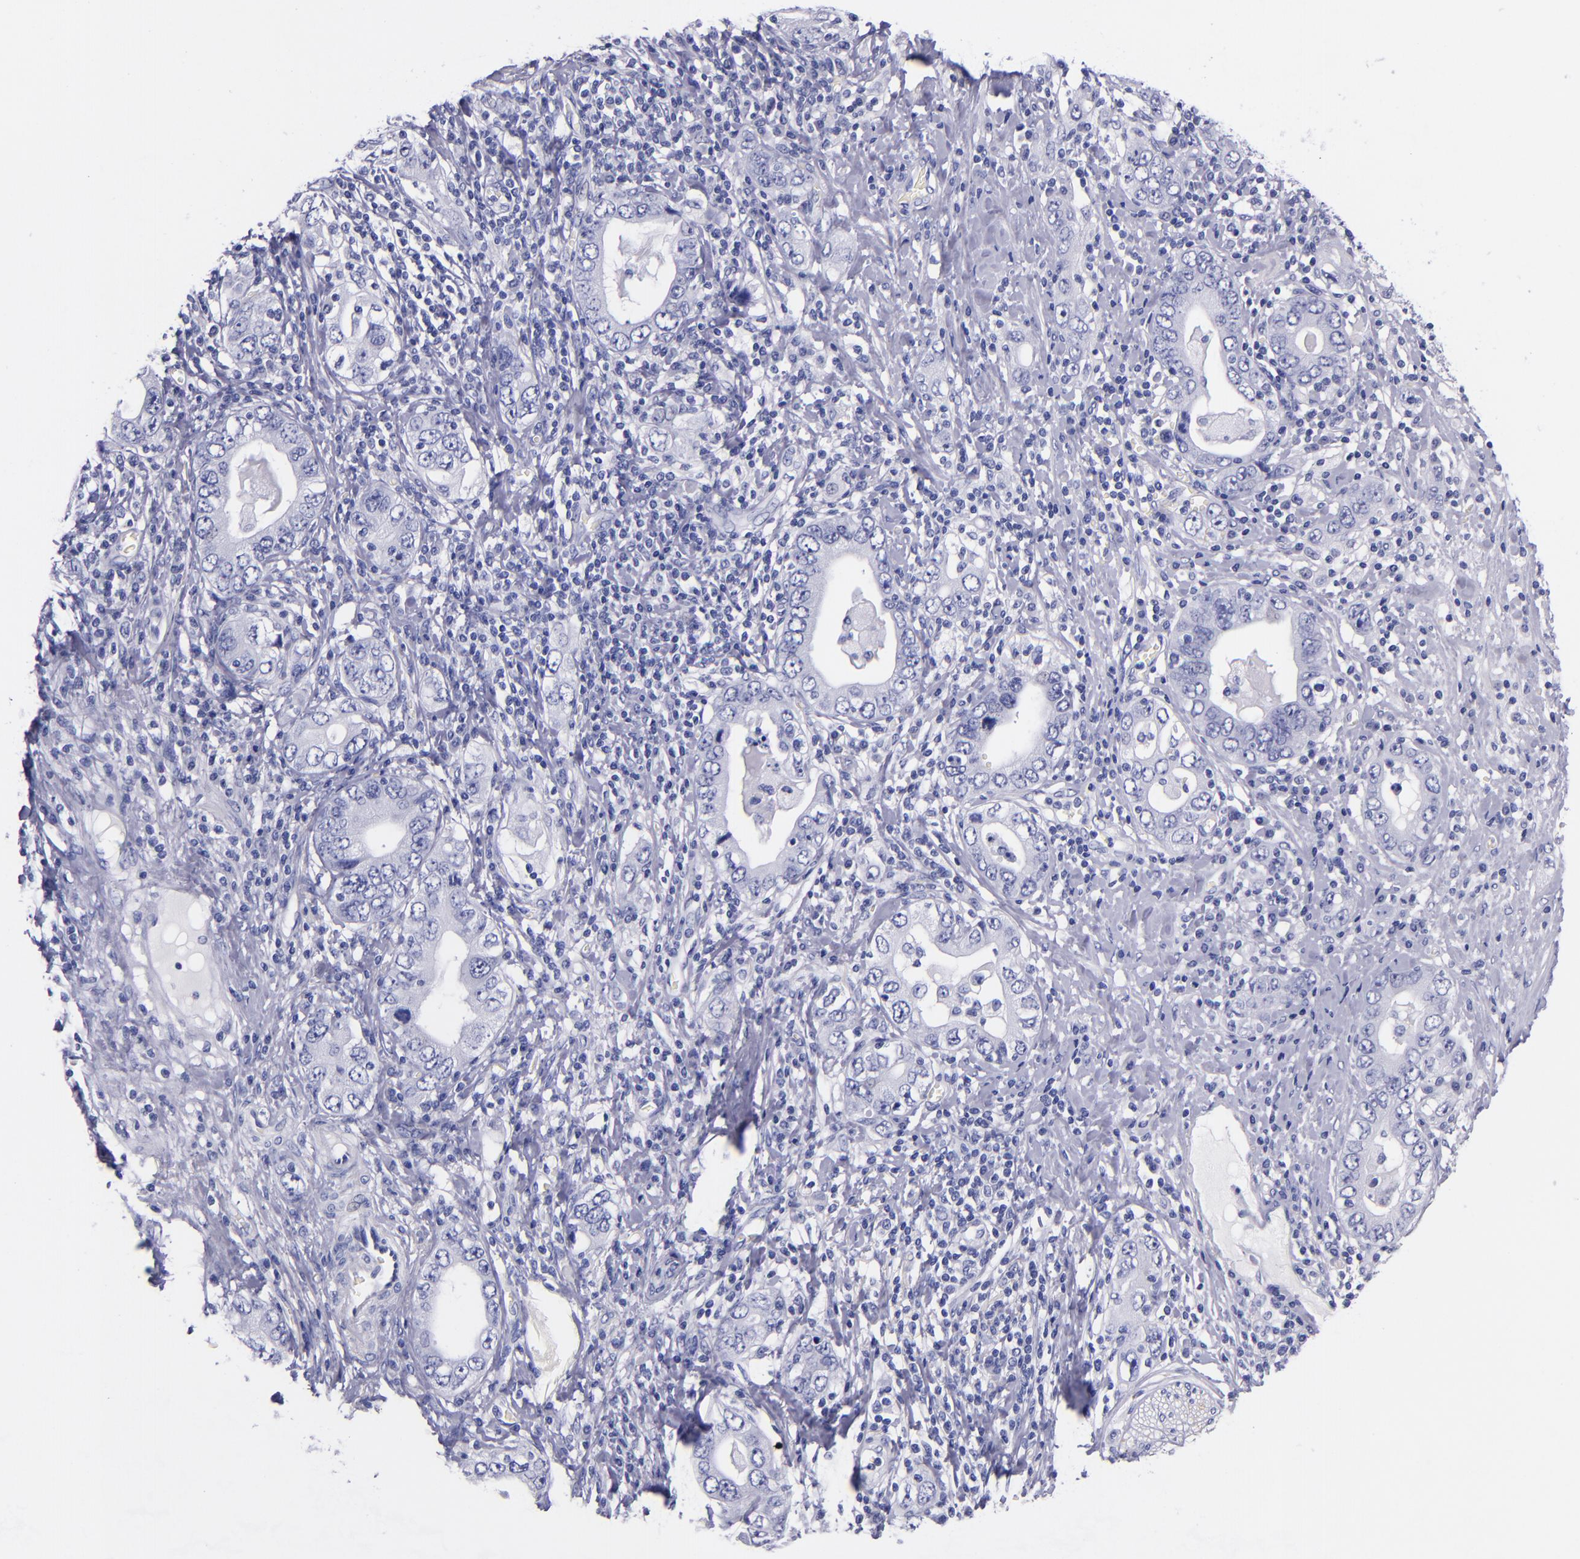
{"staining": {"intensity": "negative", "quantity": "none", "location": "none"}, "tissue": "stomach cancer", "cell_type": "Tumor cells", "image_type": "cancer", "snomed": [{"axis": "morphology", "description": "Adenocarcinoma, NOS"}, {"axis": "topography", "description": "Stomach, lower"}], "caption": "Adenocarcinoma (stomach) was stained to show a protein in brown. There is no significant staining in tumor cells. (DAB immunohistochemistry, high magnification).", "gene": "SV2A", "patient": {"sex": "female", "age": 93}}